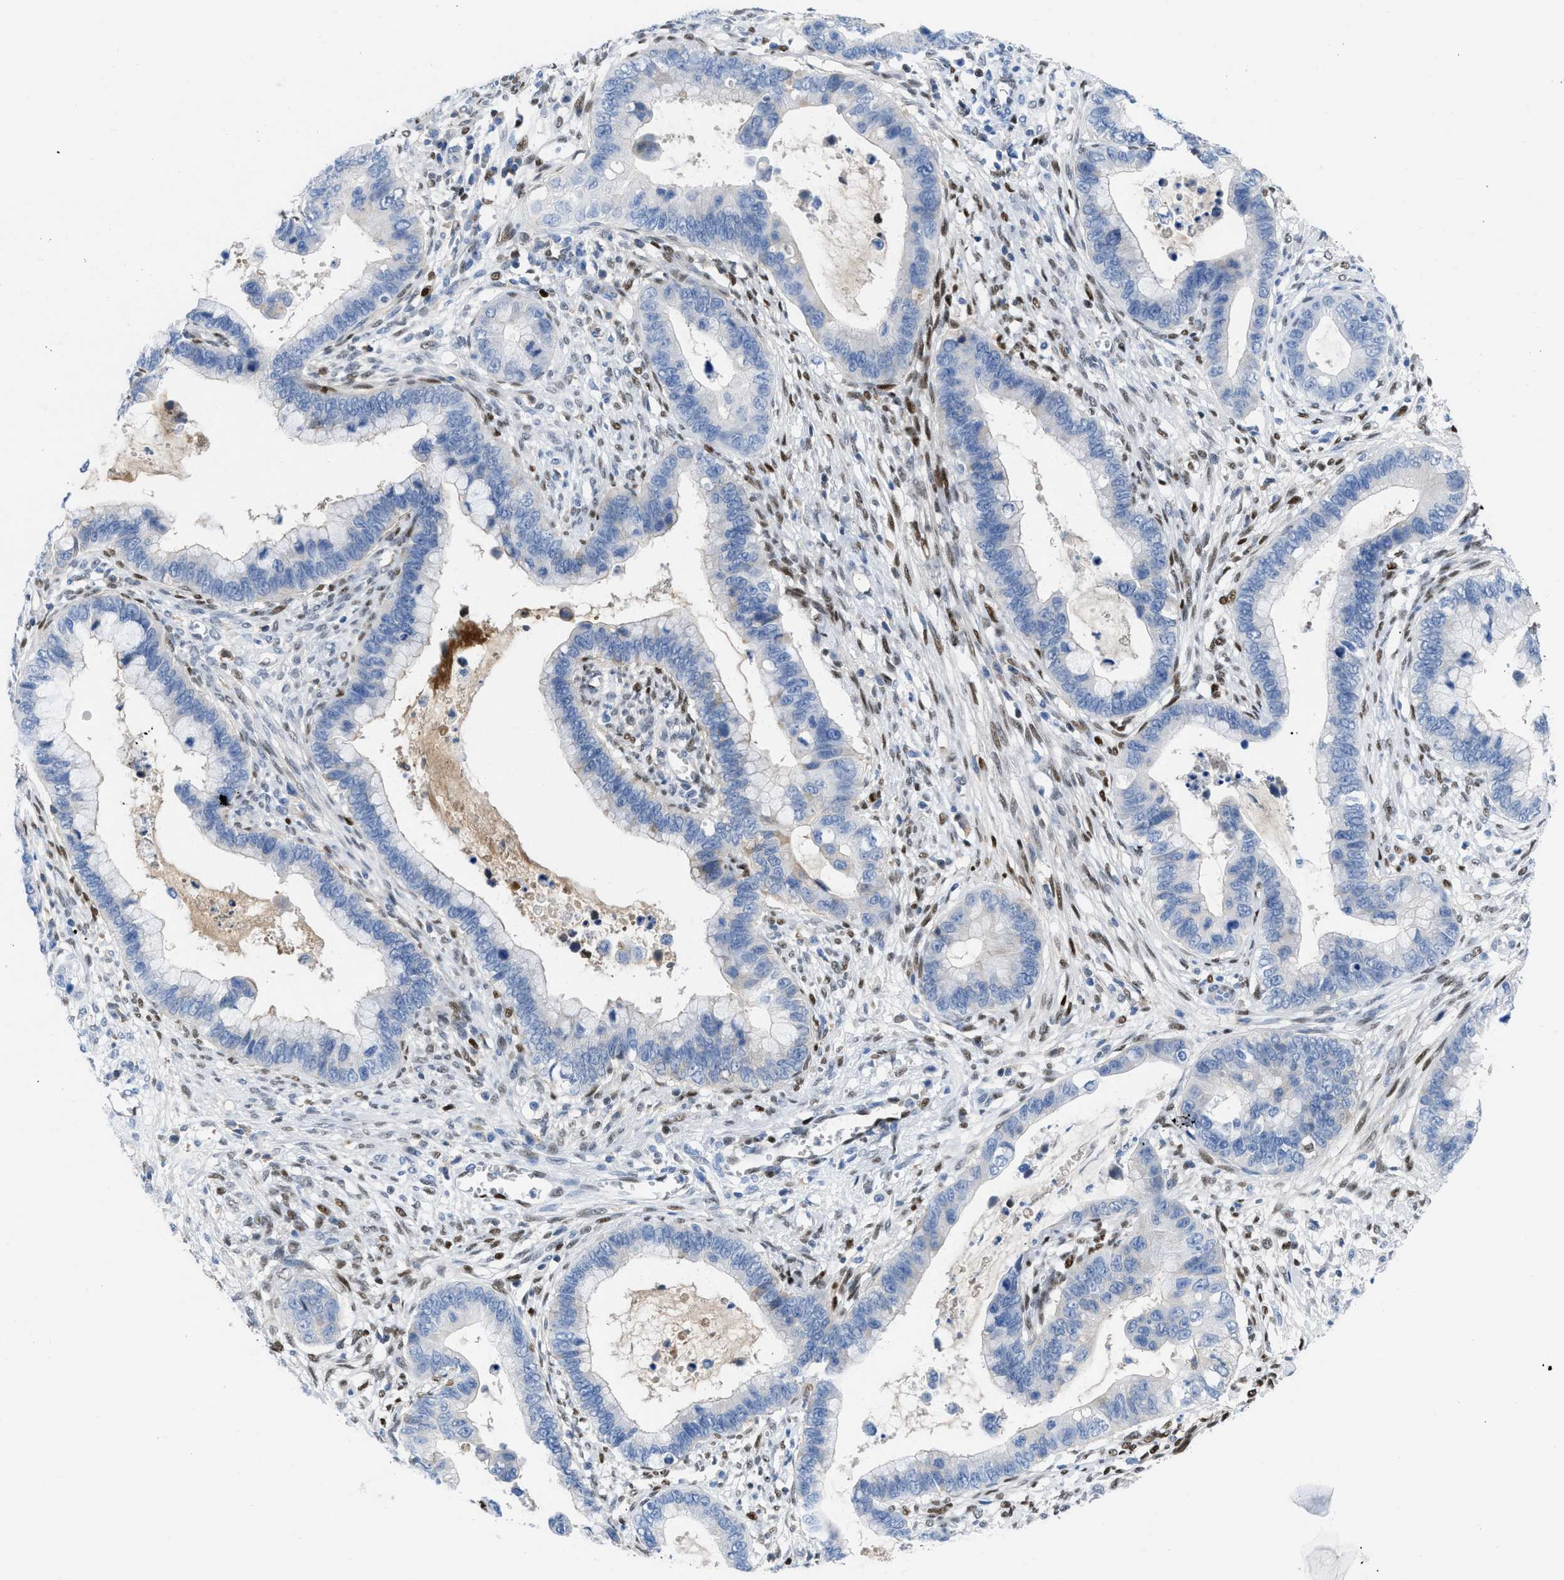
{"staining": {"intensity": "negative", "quantity": "none", "location": "none"}, "tissue": "cervical cancer", "cell_type": "Tumor cells", "image_type": "cancer", "snomed": [{"axis": "morphology", "description": "Adenocarcinoma, NOS"}, {"axis": "topography", "description": "Cervix"}], "caption": "Cervical cancer (adenocarcinoma) was stained to show a protein in brown. There is no significant positivity in tumor cells.", "gene": "LEF1", "patient": {"sex": "female", "age": 44}}